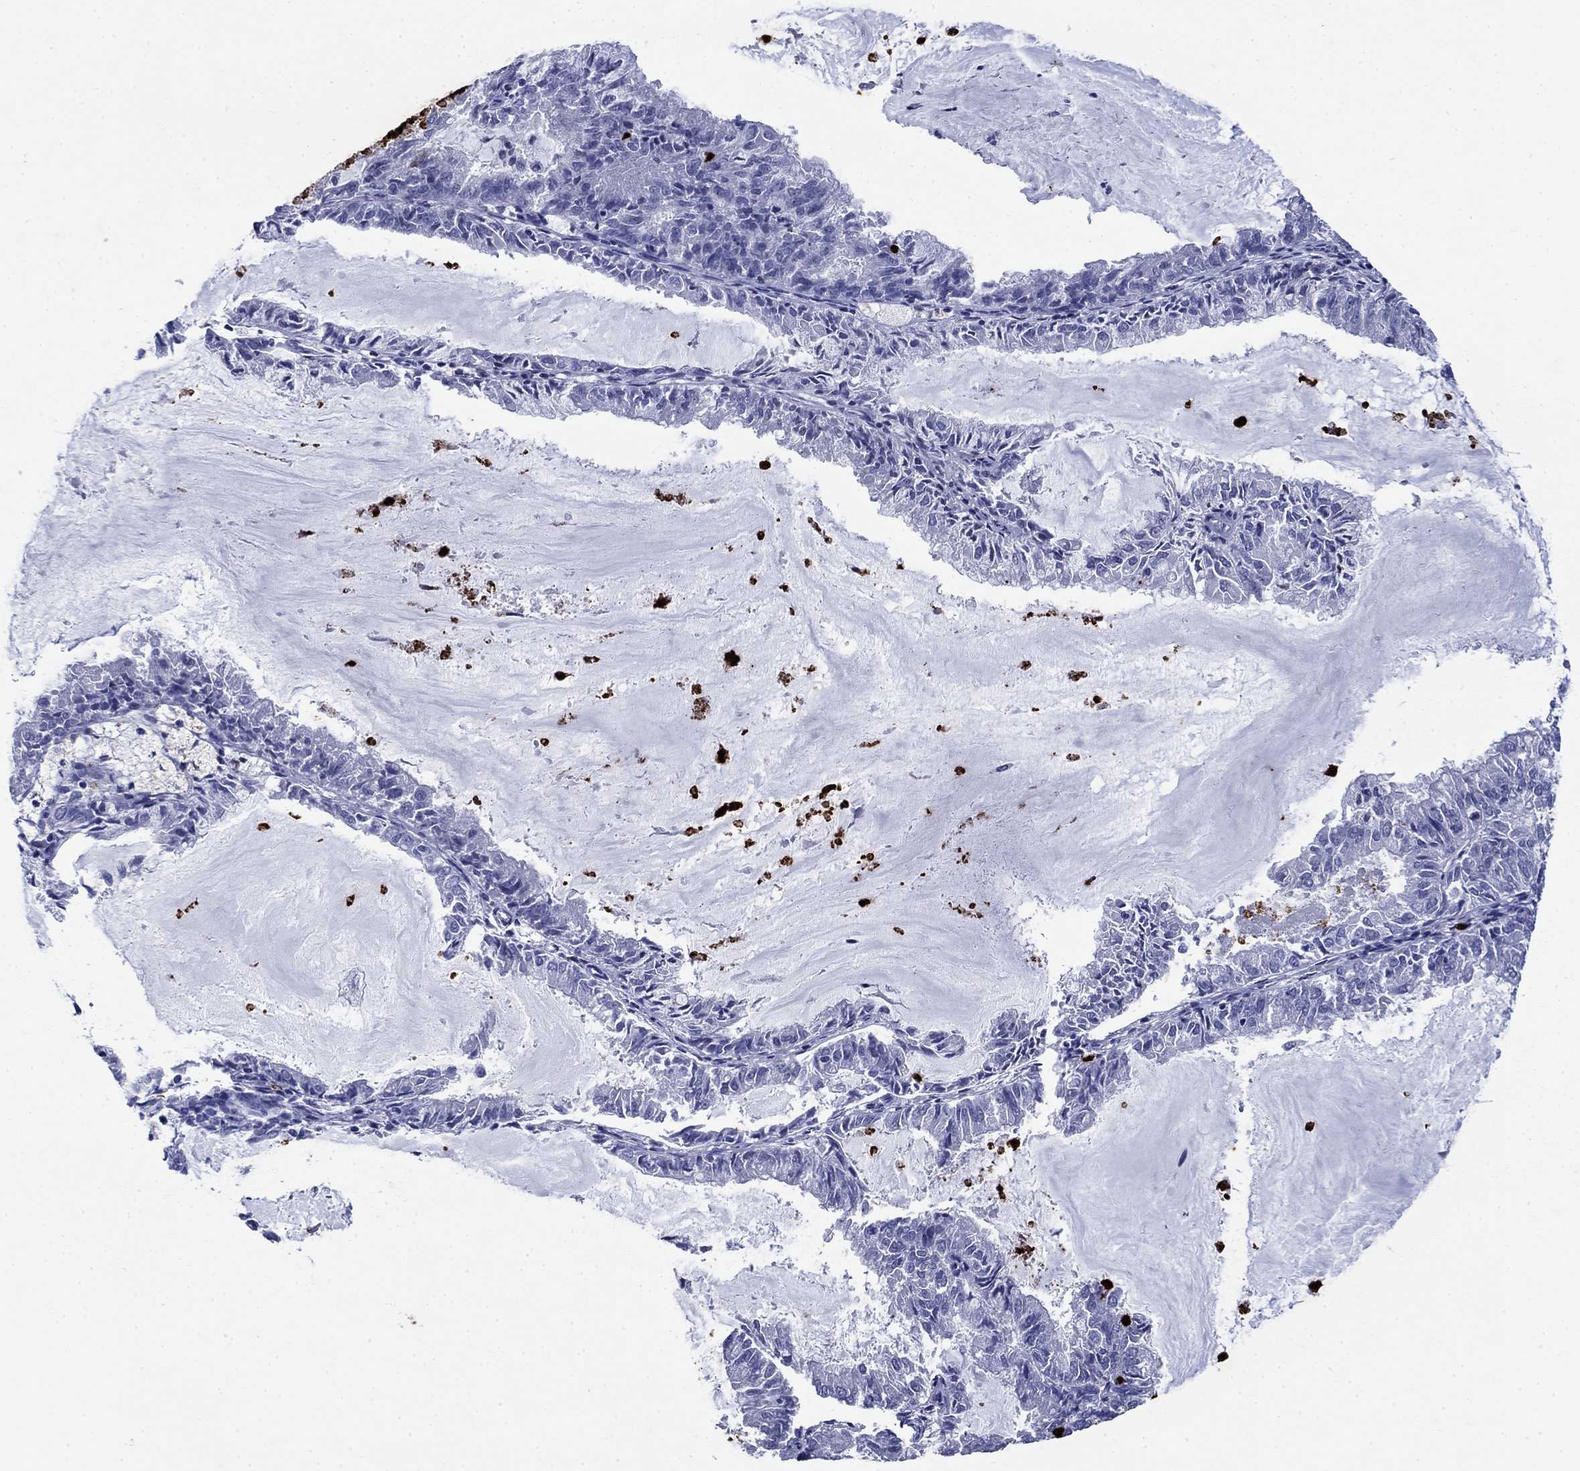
{"staining": {"intensity": "negative", "quantity": "none", "location": "none"}, "tissue": "endometrial cancer", "cell_type": "Tumor cells", "image_type": "cancer", "snomed": [{"axis": "morphology", "description": "Adenocarcinoma, NOS"}, {"axis": "topography", "description": "Endometrium"}], "caption": "IHC photomicrograph of neoplastic tissue: human endometrial cancer stained with DAB displays no significant protein staining in tumor cells.", "gene": "AZU1", "patient": {"sex": "female", "age": 57}}